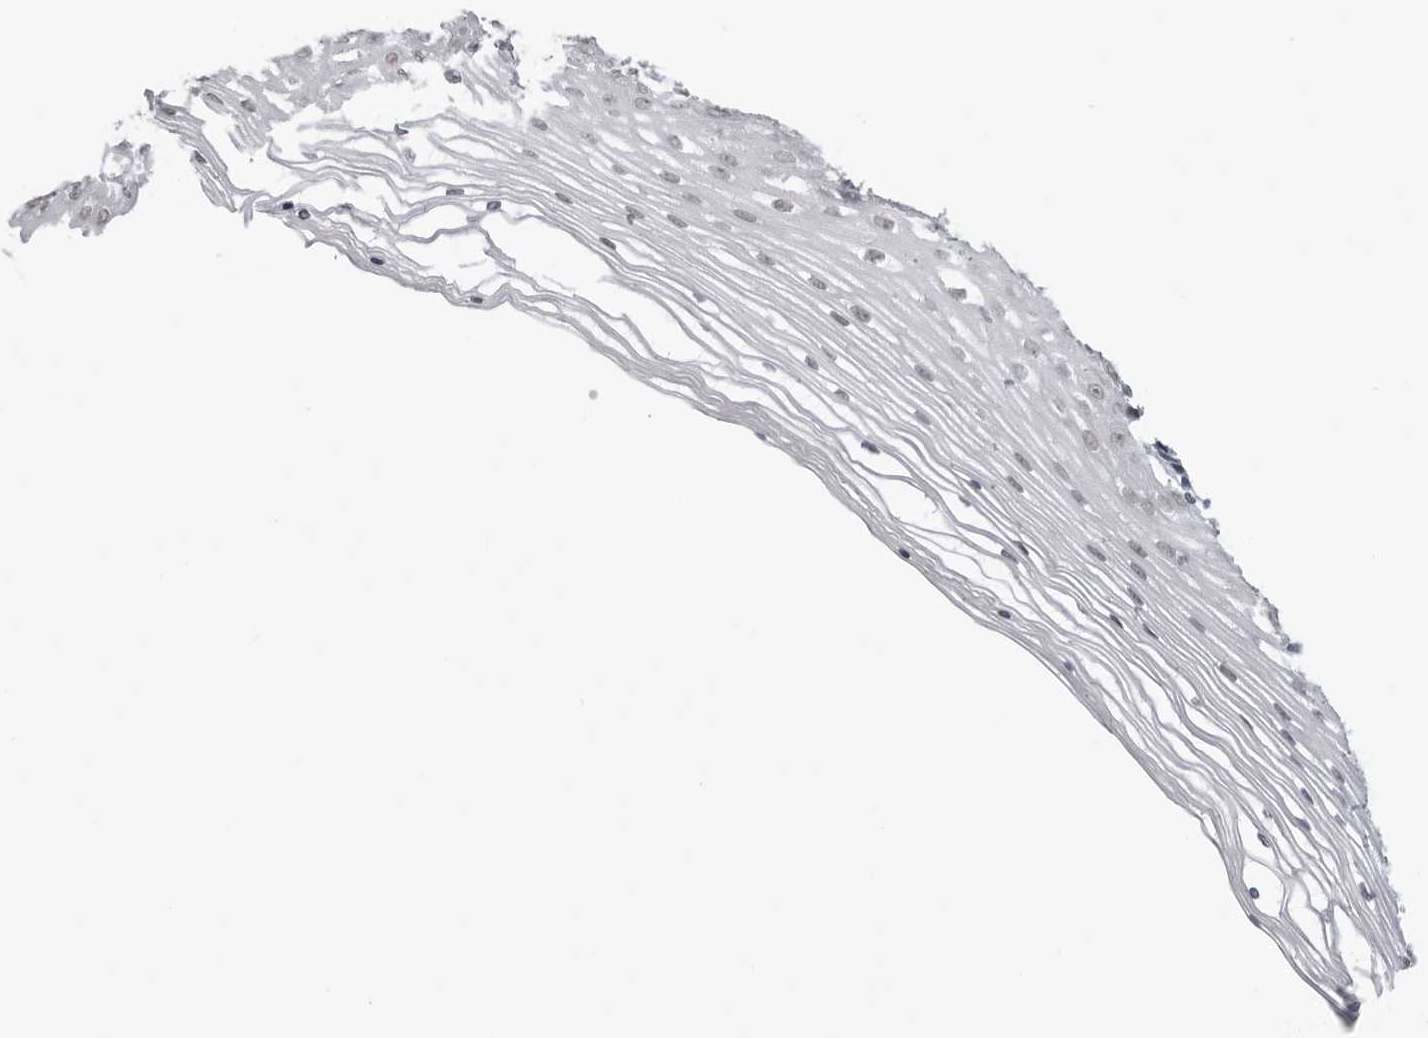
{"staining": {"intensity": "weak", "quantity": "25%-75%", "location": "nuclear"}, "tissue": "vagina", "cell_type": "Squamous epithelial cells", "image_type": "normal", "snomed": [{"axis": "morphology", "description": "Normal tissue, NOS"}, {"axis": "topography", "description": "Vagina"}], "caption": "About 25%-75% of squamous epithelial cells in normal vagina show weak nuclear protein staining as visualized by brown immunohistochemical staining.", "gene": "ESPN", "patient": {"sex": "female", "age": 46}}